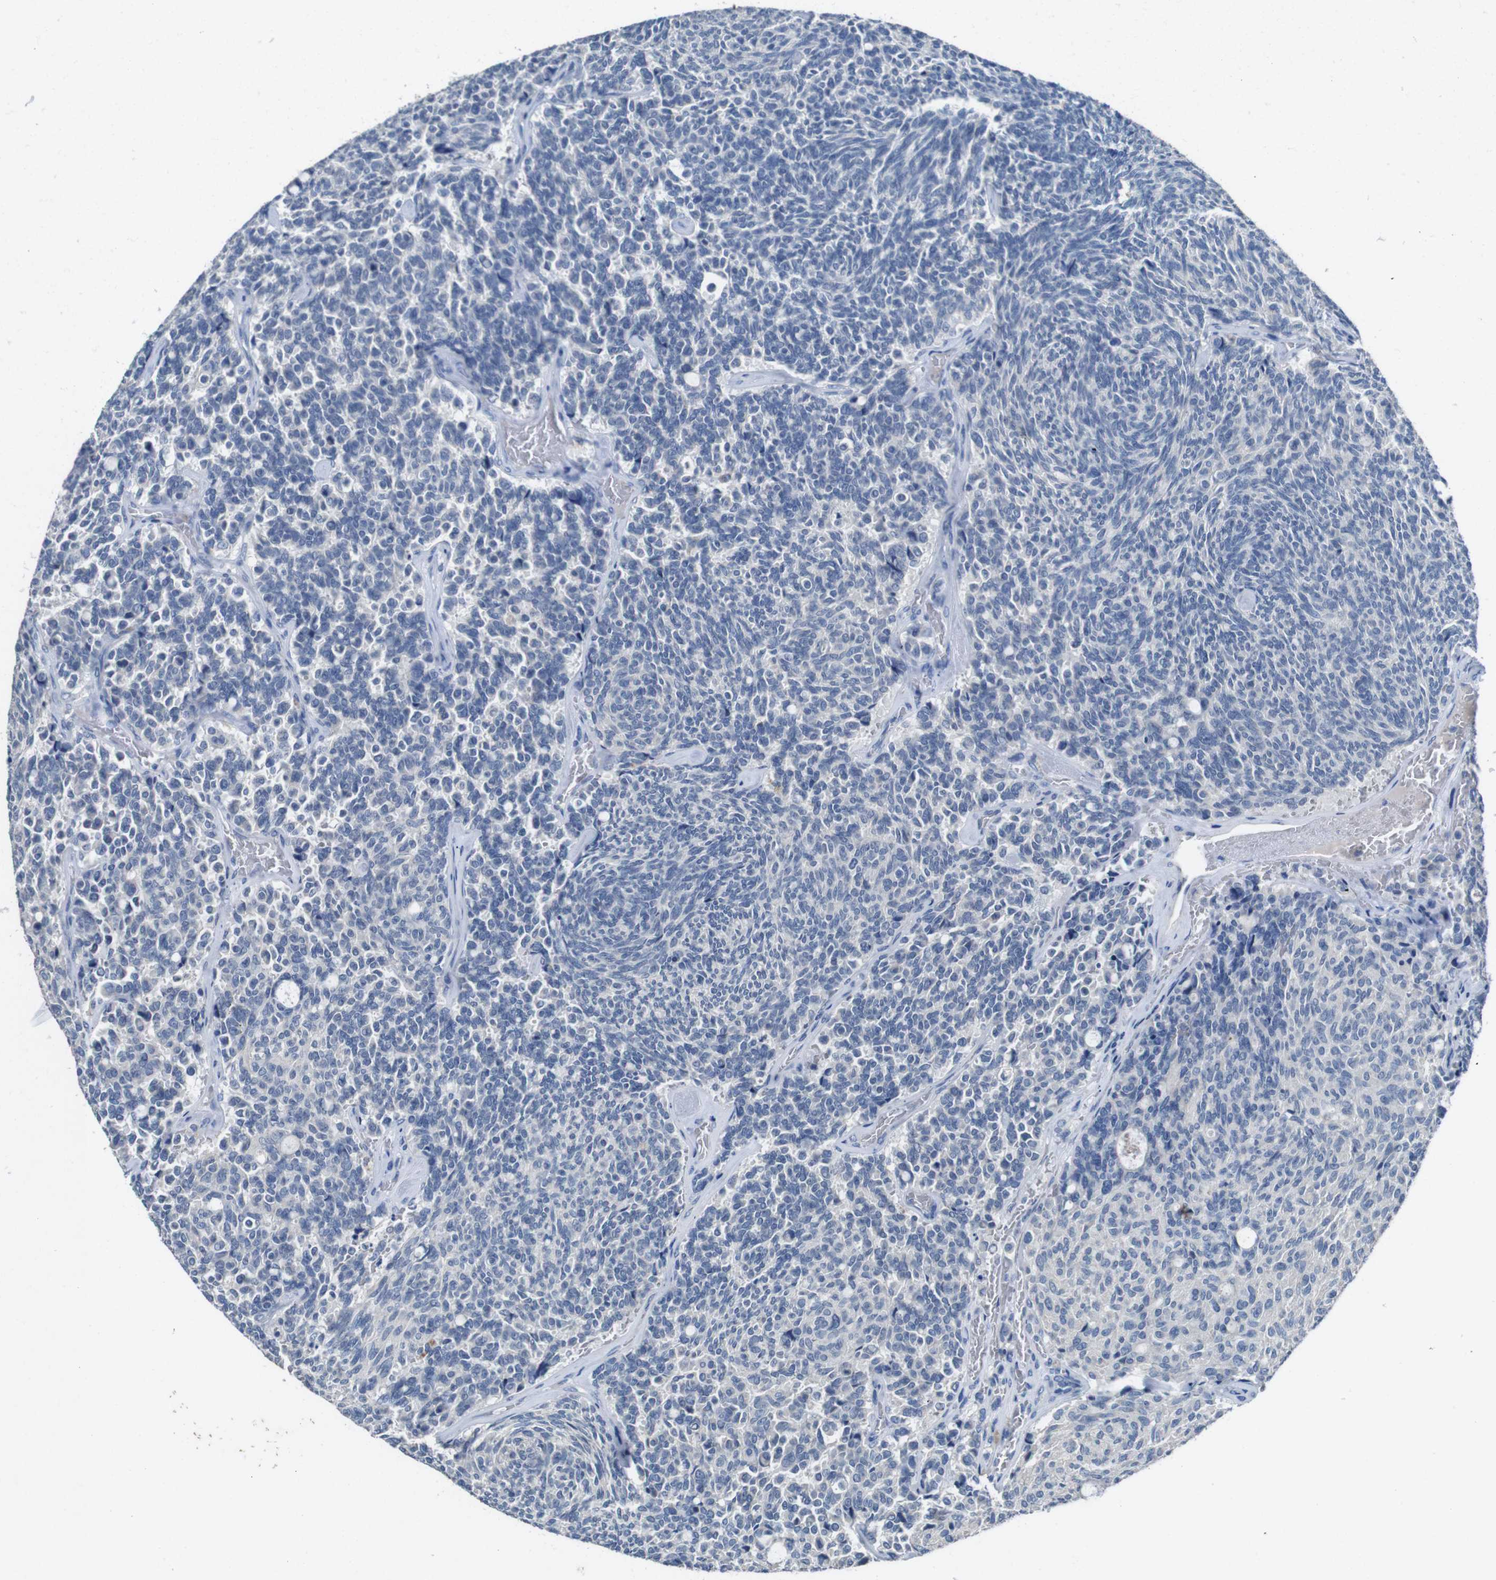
{"staining": {"intensity": "negative", "quantity": "none", "location": "none"}, "tissue": "carcinoid", "cell_type": "Tumor cells", "image_type": "cancer", "snomed": [{"axis": "morphology", "description": "Carcinoid, malignant, NOS"}, {"axis": "topography", "description": "Pancreas"}], "caption": "Immunohistochemistry micrograph of neoplastic tissue: carcinoid stained with DAB displays no significant protein positivity in tumor cells.", "gene": "SLC2A8", "patient": {"sex": "female", "age": 54}}